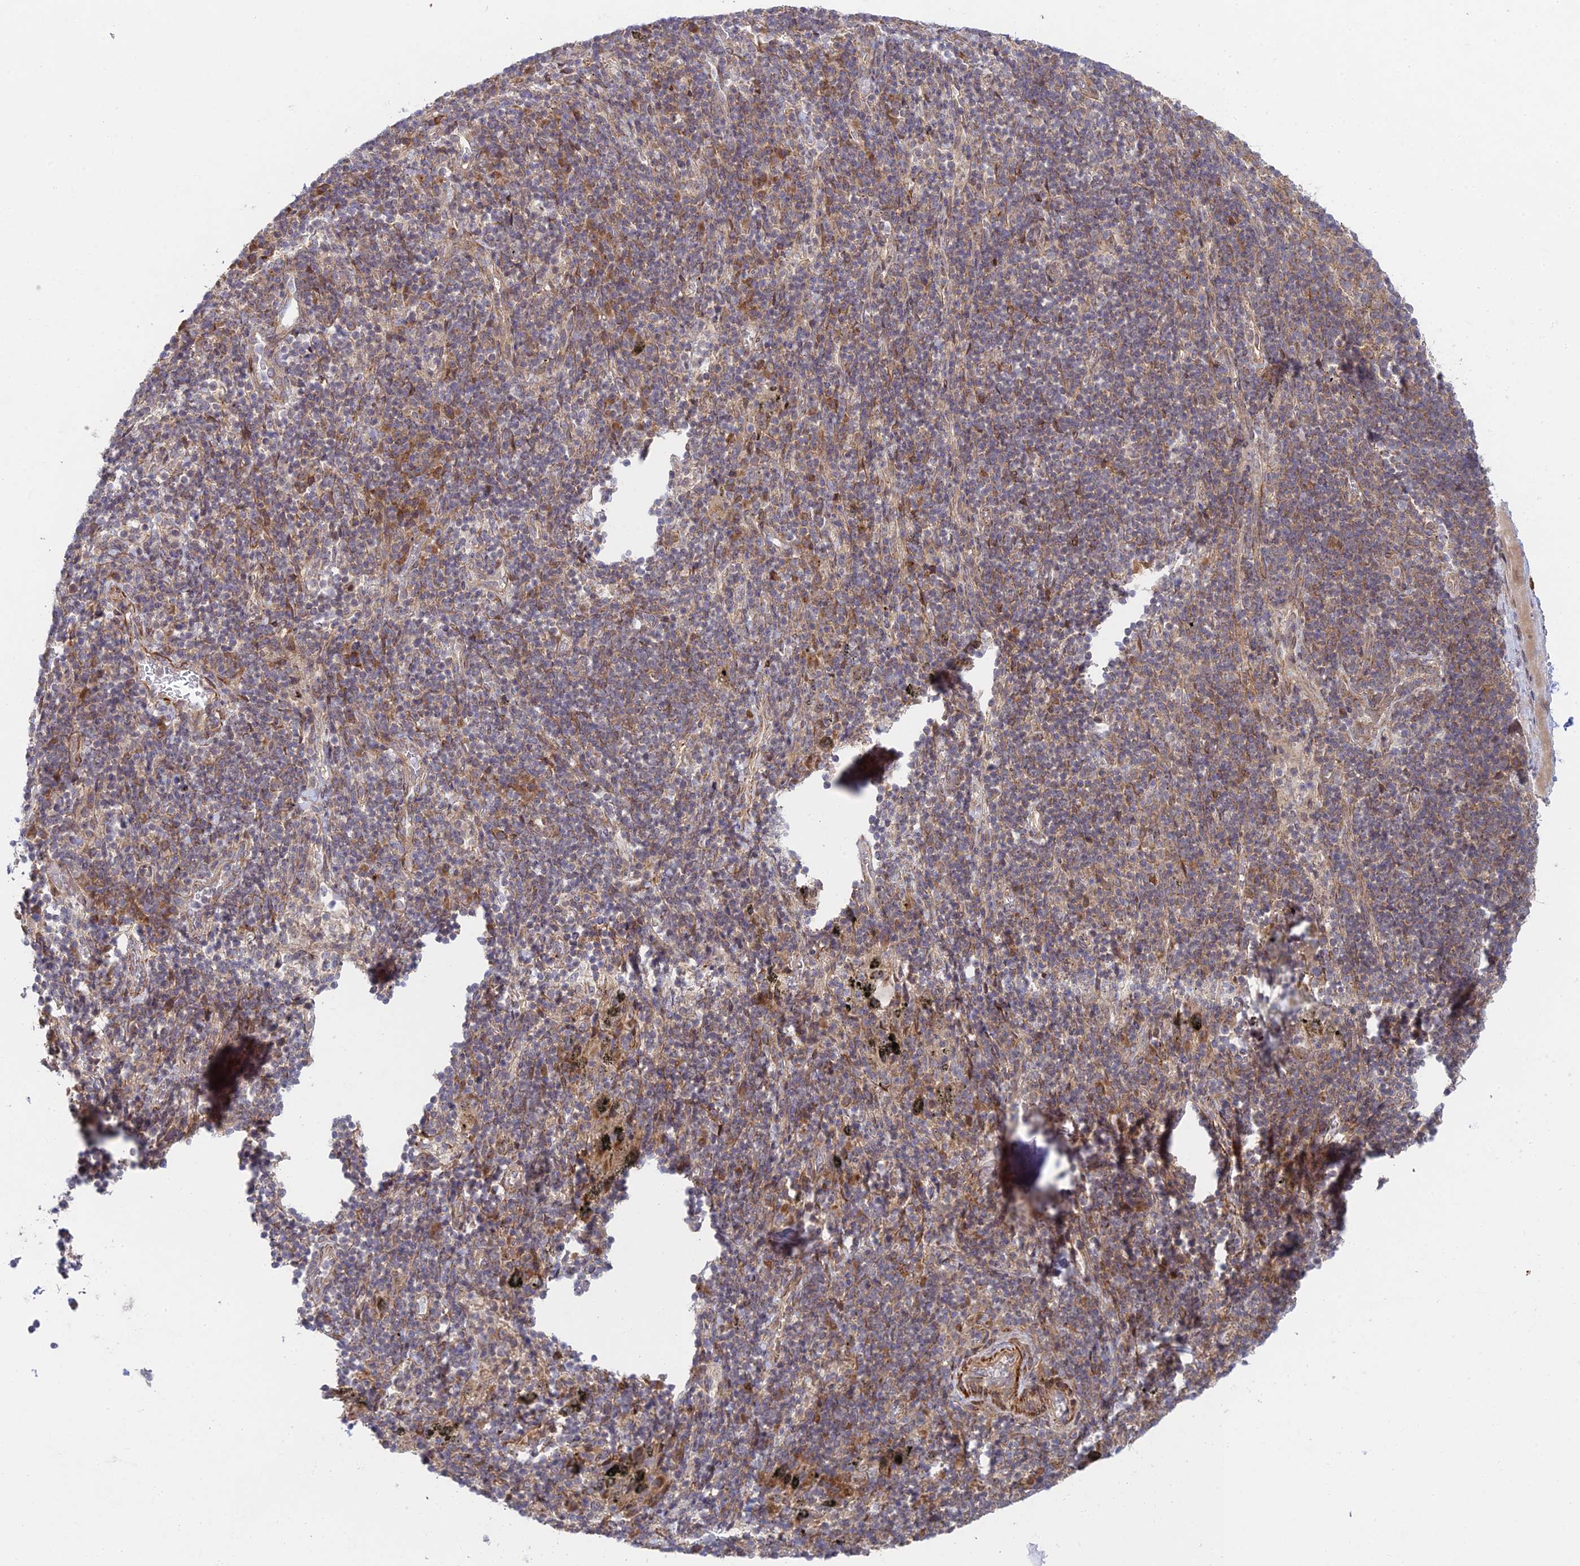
{"staining": {"intensity": "weak", "quantity": "25%-75%", "location": "cytoplasmic/membranous"}, "tissue": "adipose tissue", "cell_type": "Adipocytes", "image_type": "normal", "snomed": [{"axis": "morphology", "description": "Normal tissue, NOS"}, {"axis": "topography", "description": "Lymph node"}, {"axis": "topography", "description": "Cartilage tissue"}, {"axis": "topography", "description": "Bronchus"}], "caption": "High-power microscopy captured an immunohistochemistry (IHC) micrograph of unremarkable adipose tissue, revealing weak cytoplasmic/membranous expression in approximately 25%-75% of adipocytes.", "gene": "INCA1", "patient": {"sex": "male", "age": 63}}